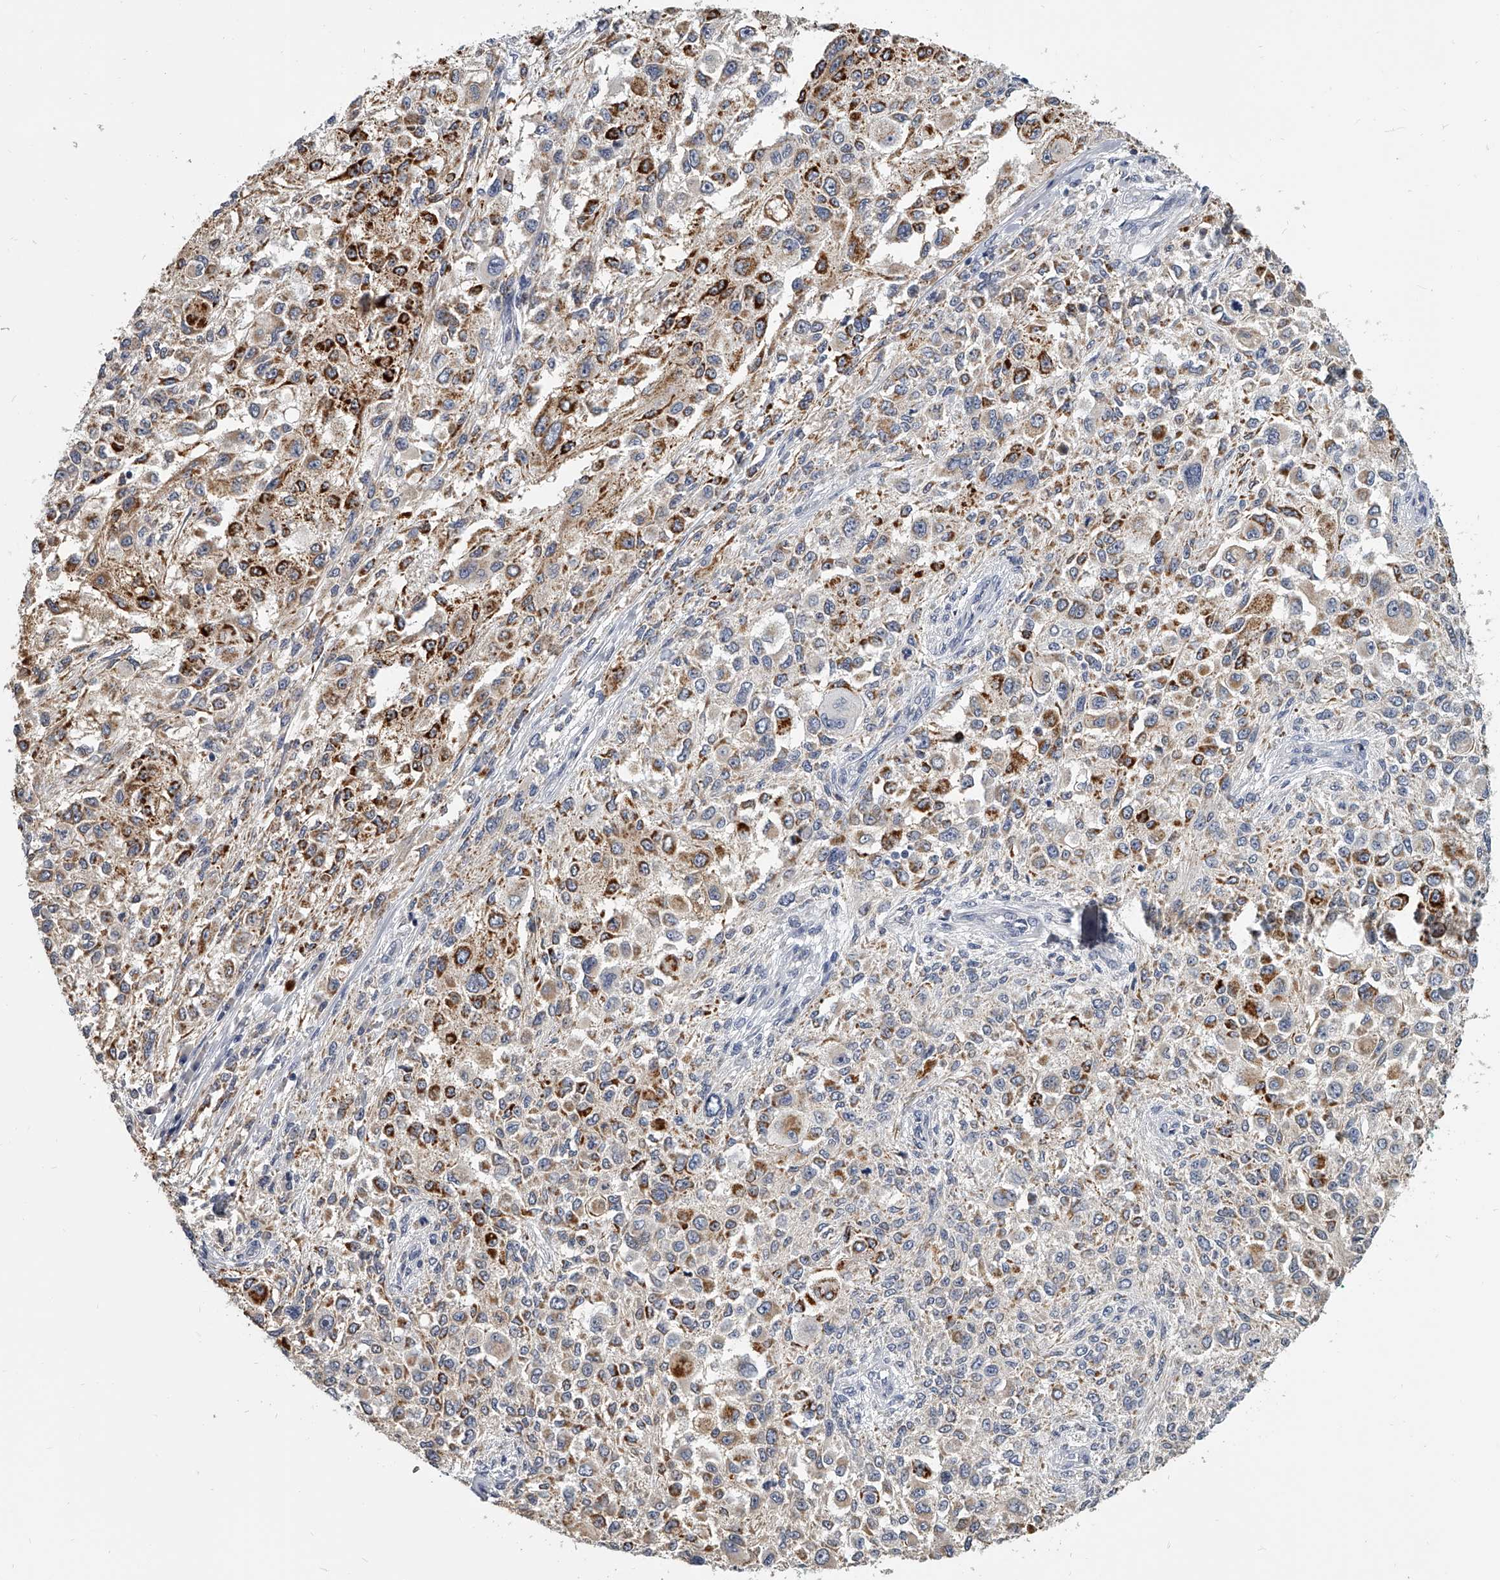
{"staining": {"intensity": "strong", "quantity": "25%-75%", "location": "cytoplasmic/membranous"}, "tissue": "melanoma", "cell_type": "Tumor cells", "image_type": "cancer", "snomed": [{"axis": "morphology", "description": "Necrosis, NOS"}, {"axis": "morphology", "description": "Malignant melanoma, NOS"}, {"axis": "topography", "description": "Skin"}], "caption": "Tumor cells display strong cytoplasmic/membranous expression in approximately 25%-75% of cells in melanoma. The staining was performed using DAB (3,3'-diaminobenzidine), with brown indicating positive protein expression. Nuclei are stained blue with hematoxylin.", "gene": "KLHL7", "patient": {"sex": "female", "age": 87}}